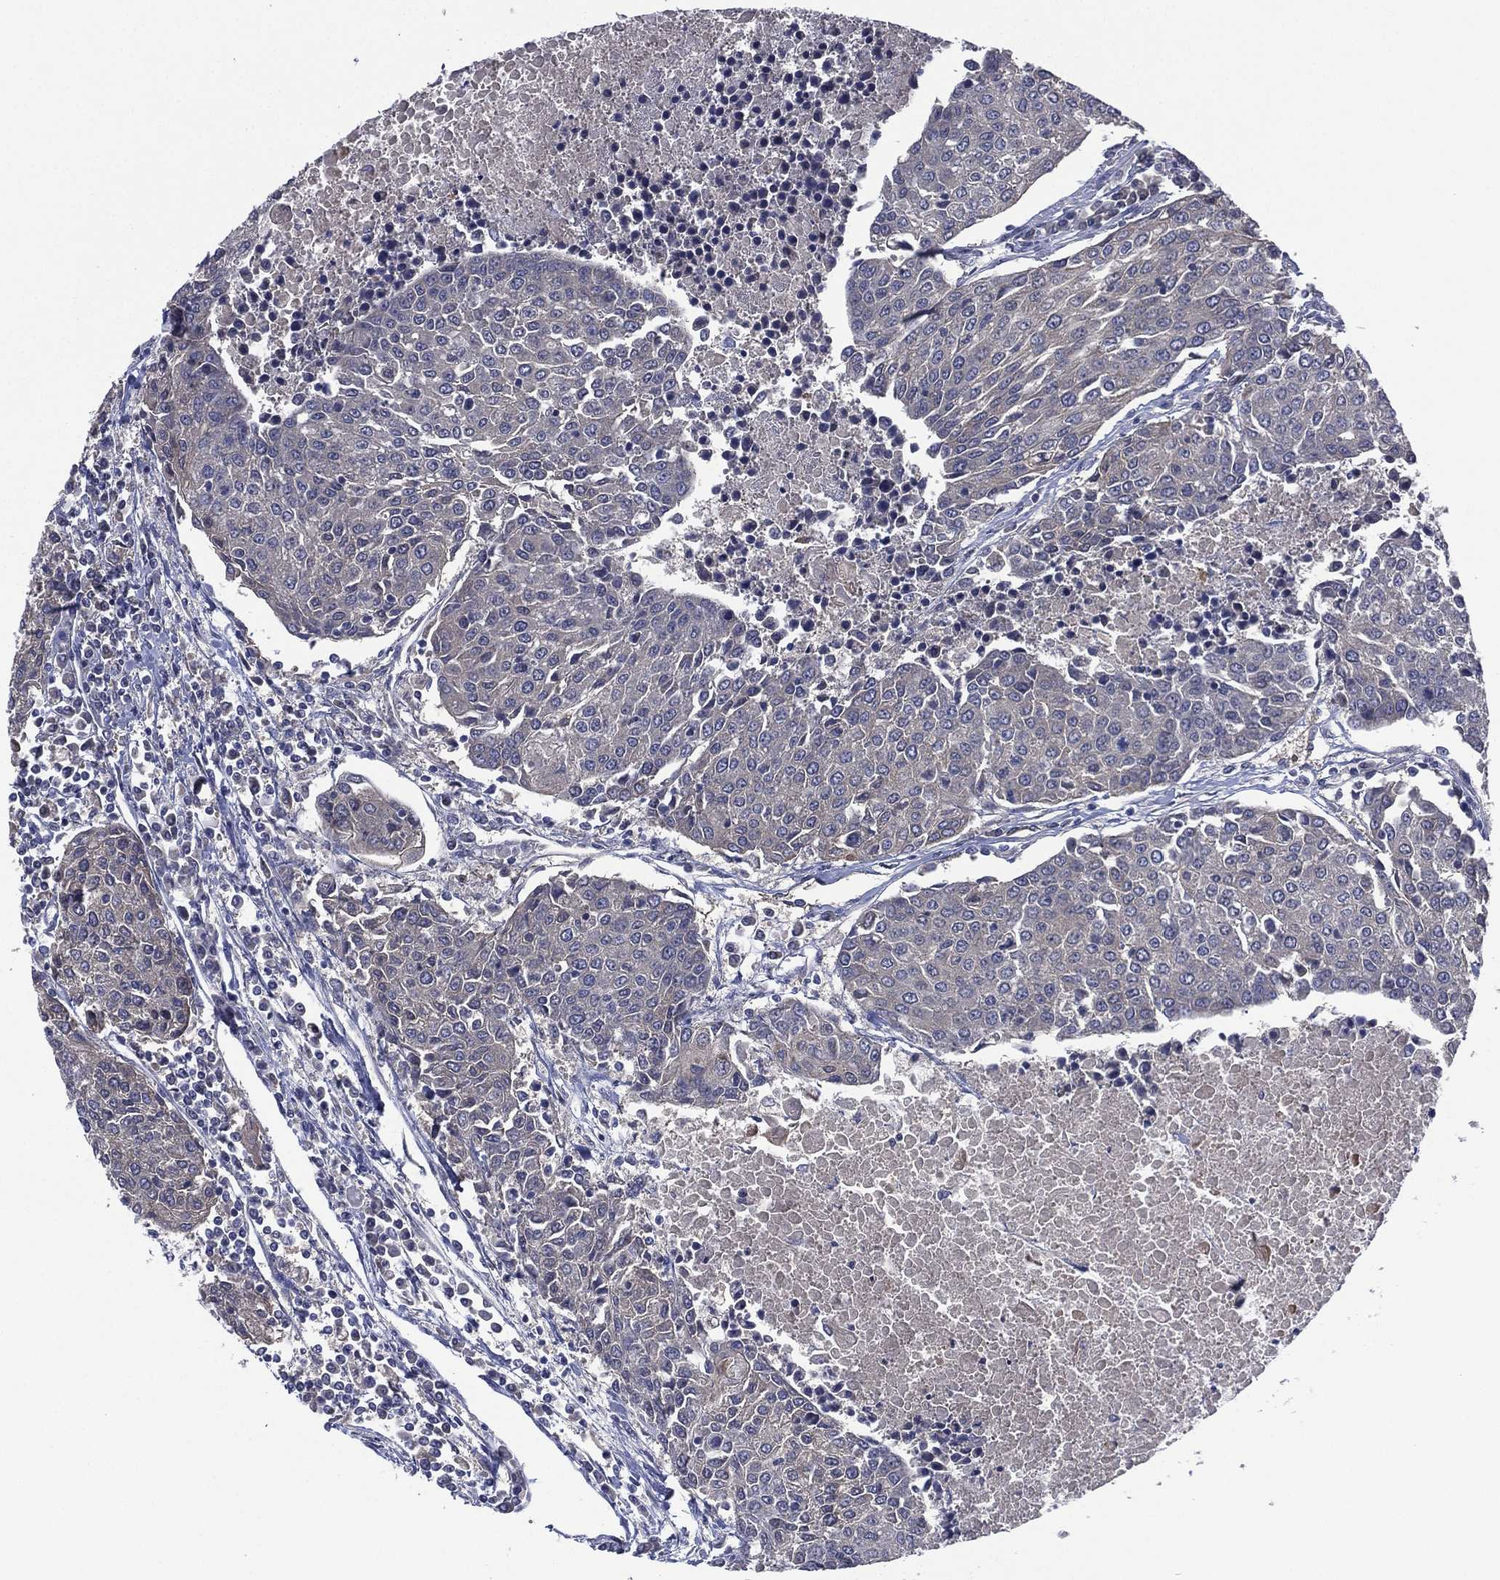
{"staining": {"intensity": "negative", "quantity": "none", "location": "none"}, "tissue": "urothelial cancer", "cell_type": "Tumor cells", "image_type": "cancer", "snomed": [{"axis": "morphology", "description": "Urothelial carcinoma, High grade"}, {"axis": "topography", "description": "Urinary bladder"}], "caption": "Immunohistochemistry (IHC) of human urothelial cancer shows no expression in tumor cells. (Brightfield microscopy of DAB (3,3'-diaminobenzidine) immunohistochemistry at high magnification).", "gene": "MPP7", "patient": {"sex": "female", "age": 85}}